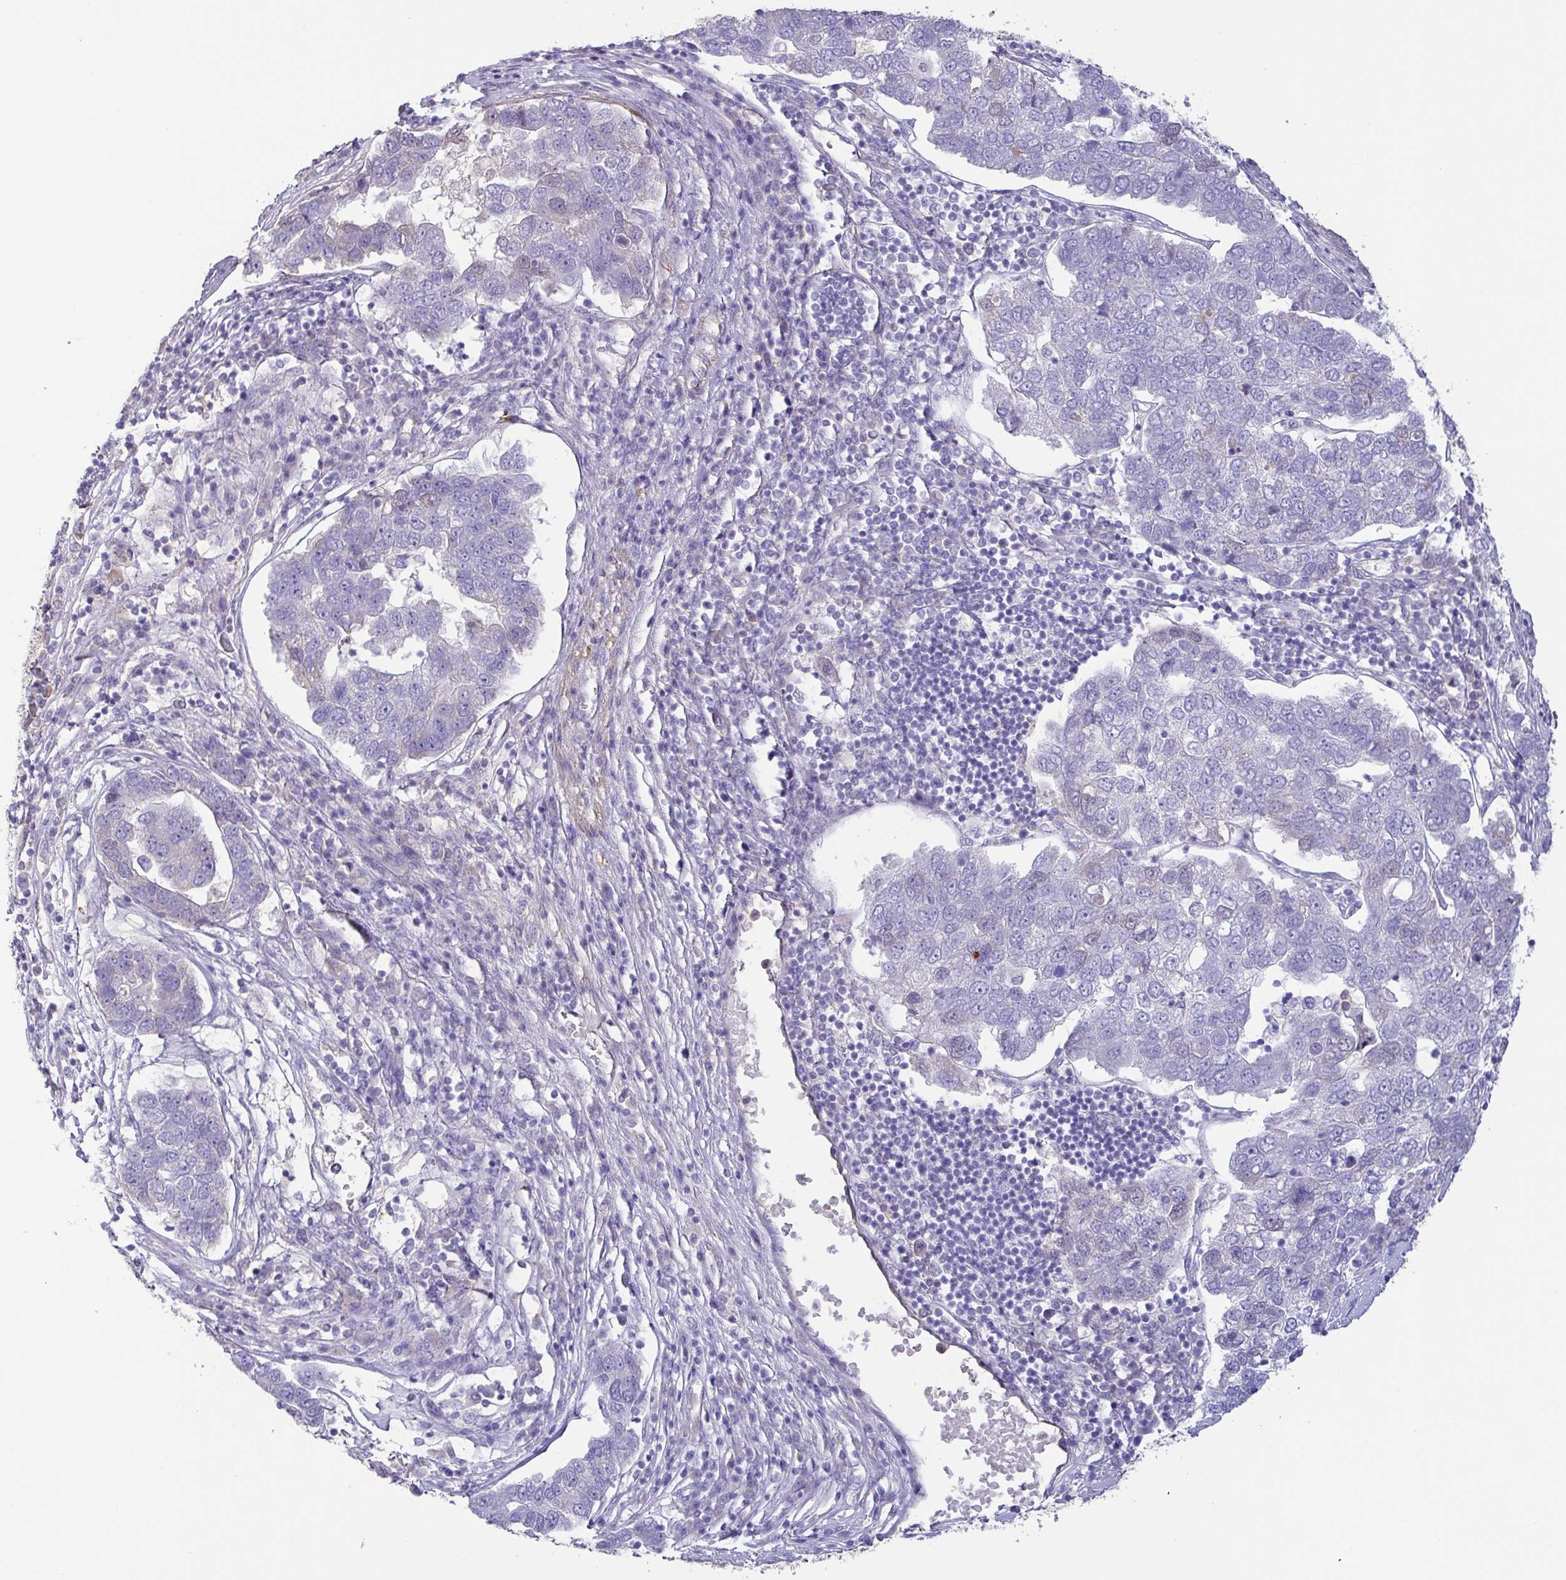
{"staining": {"intensity": "negative", "quantity": "none", "location": "none"}, "tissue": "pancreatic cancer", "cell_type": "Tumor cells", "image_type": "cancer", "snomed": [{"axis": "morphology", "description": "Adenocarcinoma, NOS"}, {"axis": "topography", "description": "Pancreas"}], "caption": "The immunohistochemistry (IHC) histopathology image has no significant staining in tumor cells of pancreatic adenocarcinoma tissue. (Brightfield microscopy of DAB IHC at high magnification).", "gene": "PYGM", "patient": {"sex": "female", "age": 61}}